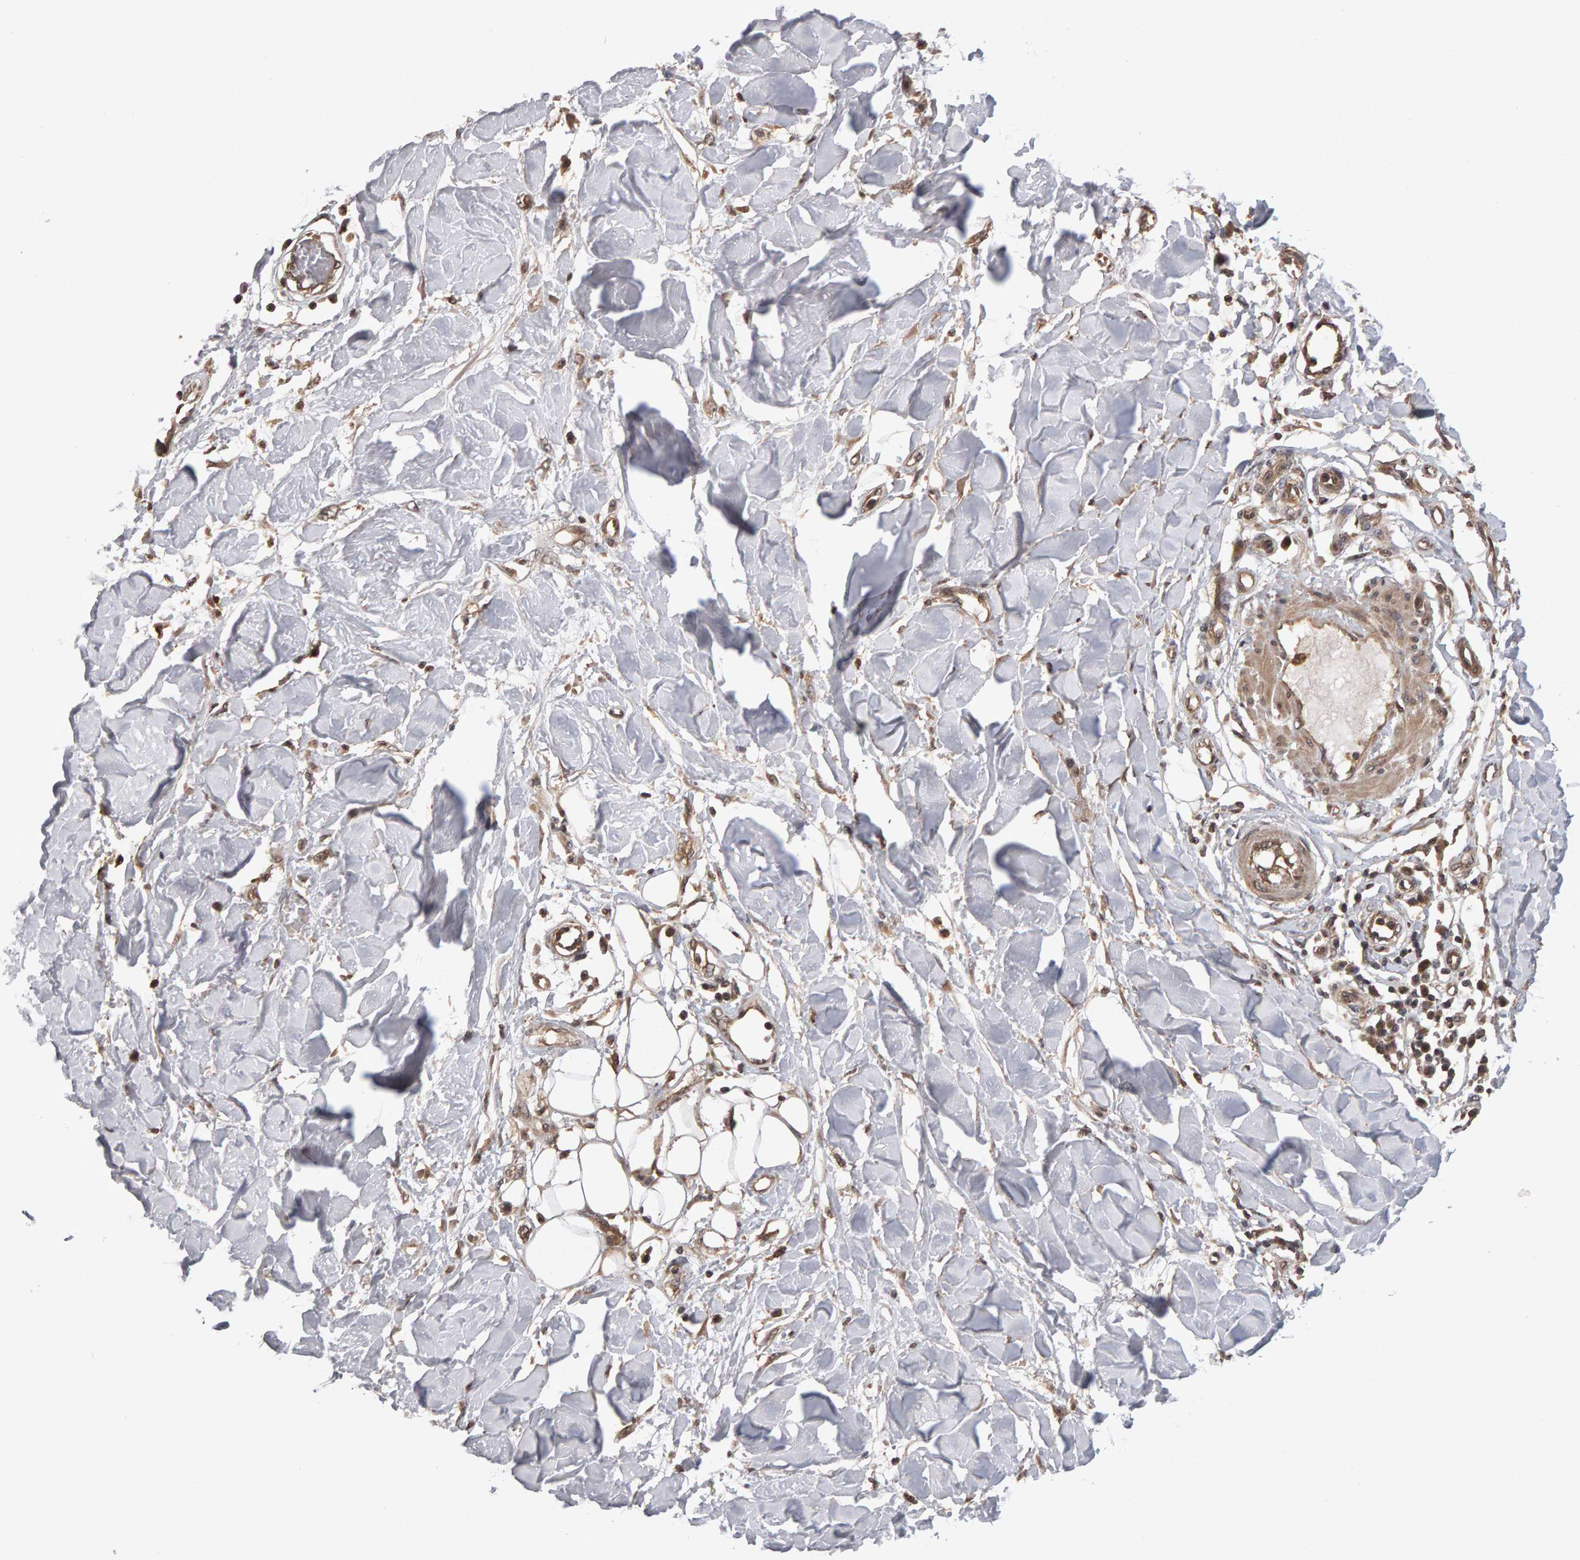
{"staining": {"intensity": "weak", "quantity": "25%-75%", "location": "cytoplasmic/membranous"}, "tissue": "adipose tissue", "cell_type": "Adipocytes", "image_type": "normal", "snomed": [{"axis": "morphology", "description": "Normal tissue, NOS"}, {"axis": "morphology", "description": "Squamous cell carcinoma, NOS"}, {"axis": "topography", "description": "Skin"}, {"axis": "topography", "description": "Peripheral nerve tissue"}], "caption": "Immunohistochemical staining of unremarkable adipose tissue demonstrates weak cytoplasmic/membranous protein expression in about 25%-75% of adipocytes. The staining was performed using DAB (3,3'-diaminobenzidine) to visualize the protein expression in brown, while the nuclei were stained in blue with hematoxylin (Magnification: 20x).", "gene": "SCRIB", "patient": {"sex": "male", "age": 83}}